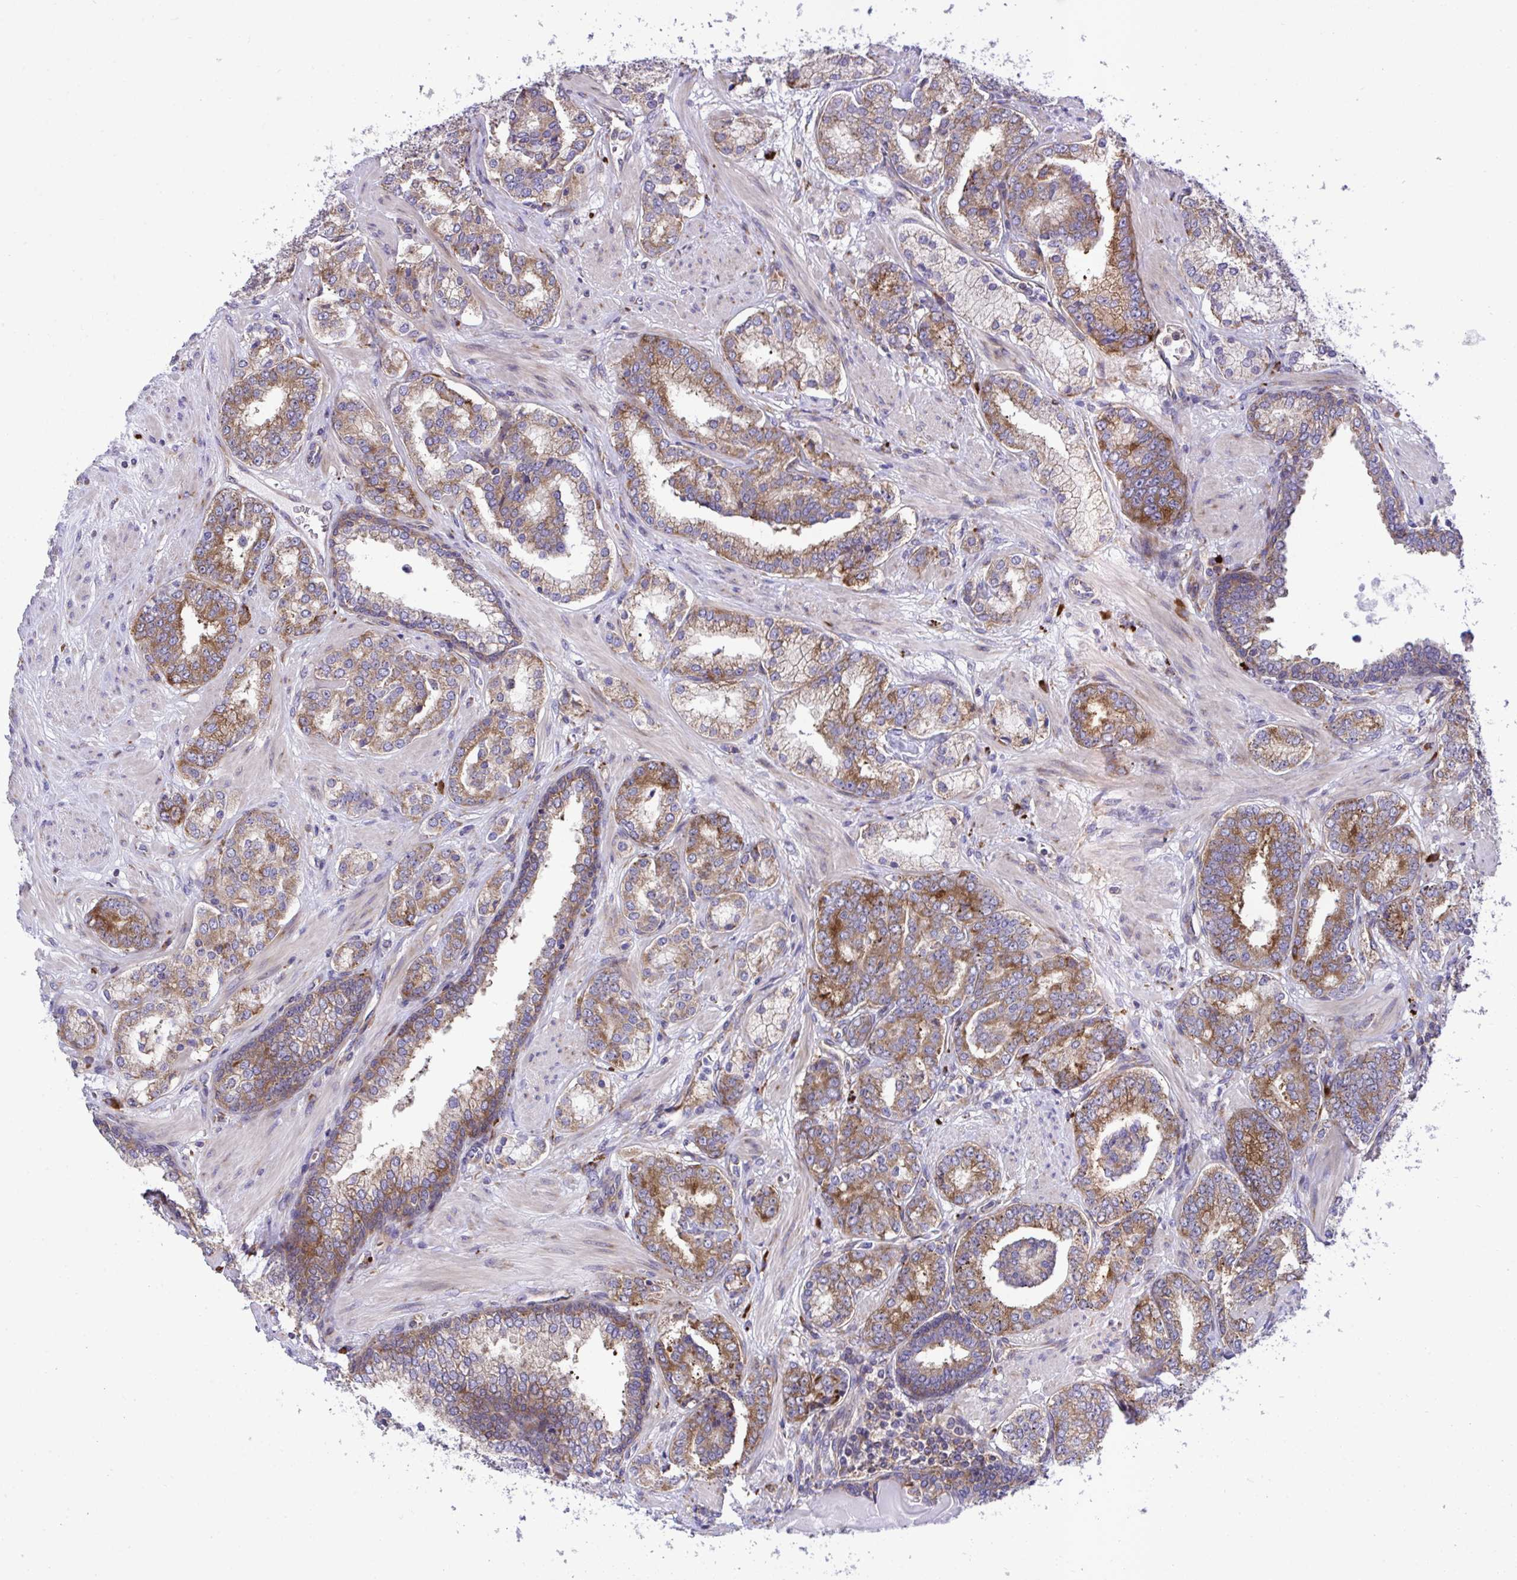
{"staining": {"intensity": "moderate", "quantity": ">75%", "location": "cytoplasmic/membranous"}, "tissue": "prostate cancer", "cell_type": "Tumor cells", "image_type": "cancer", "snomed": [{"axis": "morphology", "description": "Adenocarcinoma, High grade"}, {"axis": "topography", "description": "Prostate"}], "caption": "Prostate high-grade adenocarcinoma tissue demonstrates moderate cytoplasmic/membranous staining in approximately >75% of tumor cells, visualized by immunohistochemistry. The protein is shown in brown color, while the nuclei are stained blue.", "gene": "RPS15", "patient": {"sex": "male", "age": 62}}